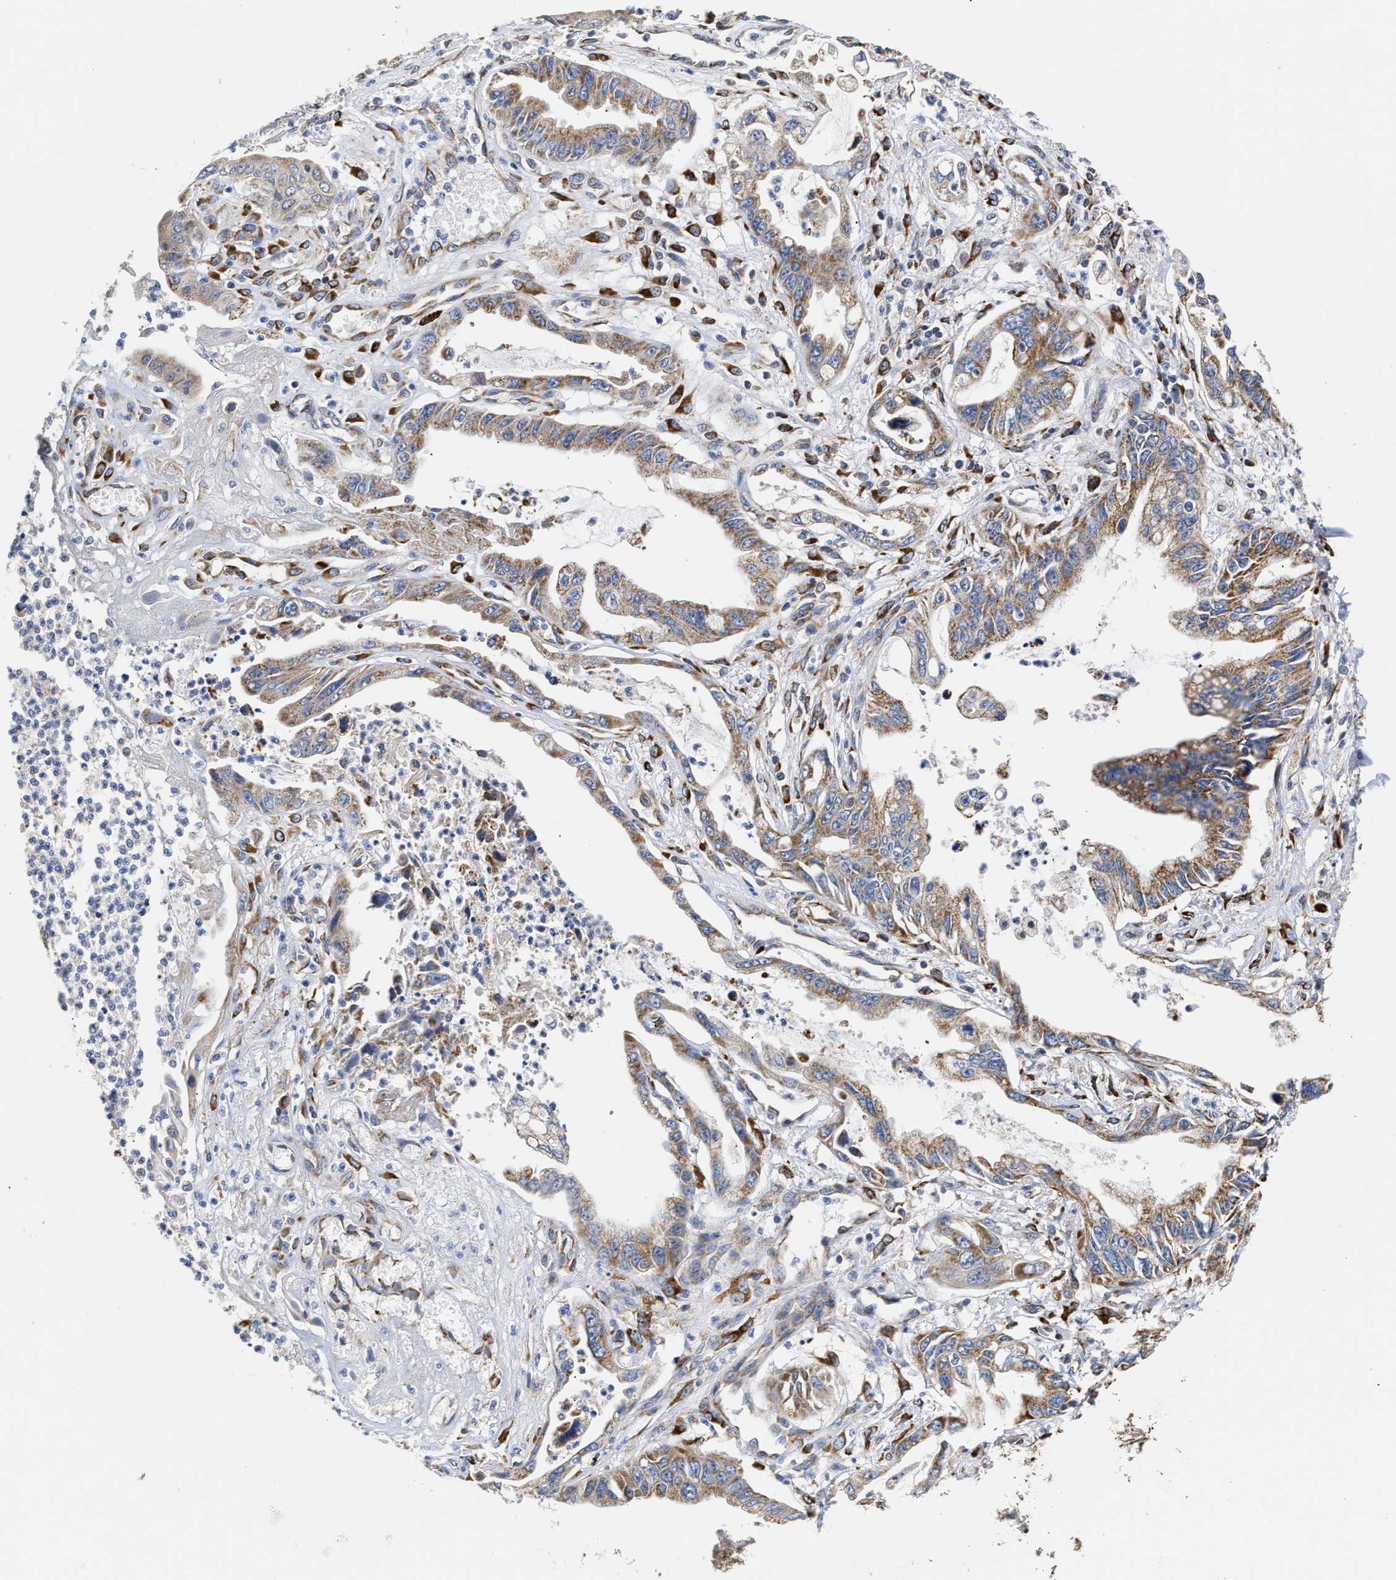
{"staining": {"intensity": "moderate", "quantity": ">75%", "location": "cytoplasmic/membranous"}, "tissue": "pancreatic cancer", "cell_type": "Tumor cells", "image_type": "cancer", "snomed": [{"axis": "morphology", "description": "Adenocarcinoma, NOS"}, {"axis": "topography", "description": "Pancreas"}], "caption": "Protein expression analysis of human adenocarcinoma (pancreatic) reveals moderate cytoplasmic/membranous expression in approximately >75% of tumor cells.", "gene": "MALSU1", "patient": {"sex": "male", "age": 56}}